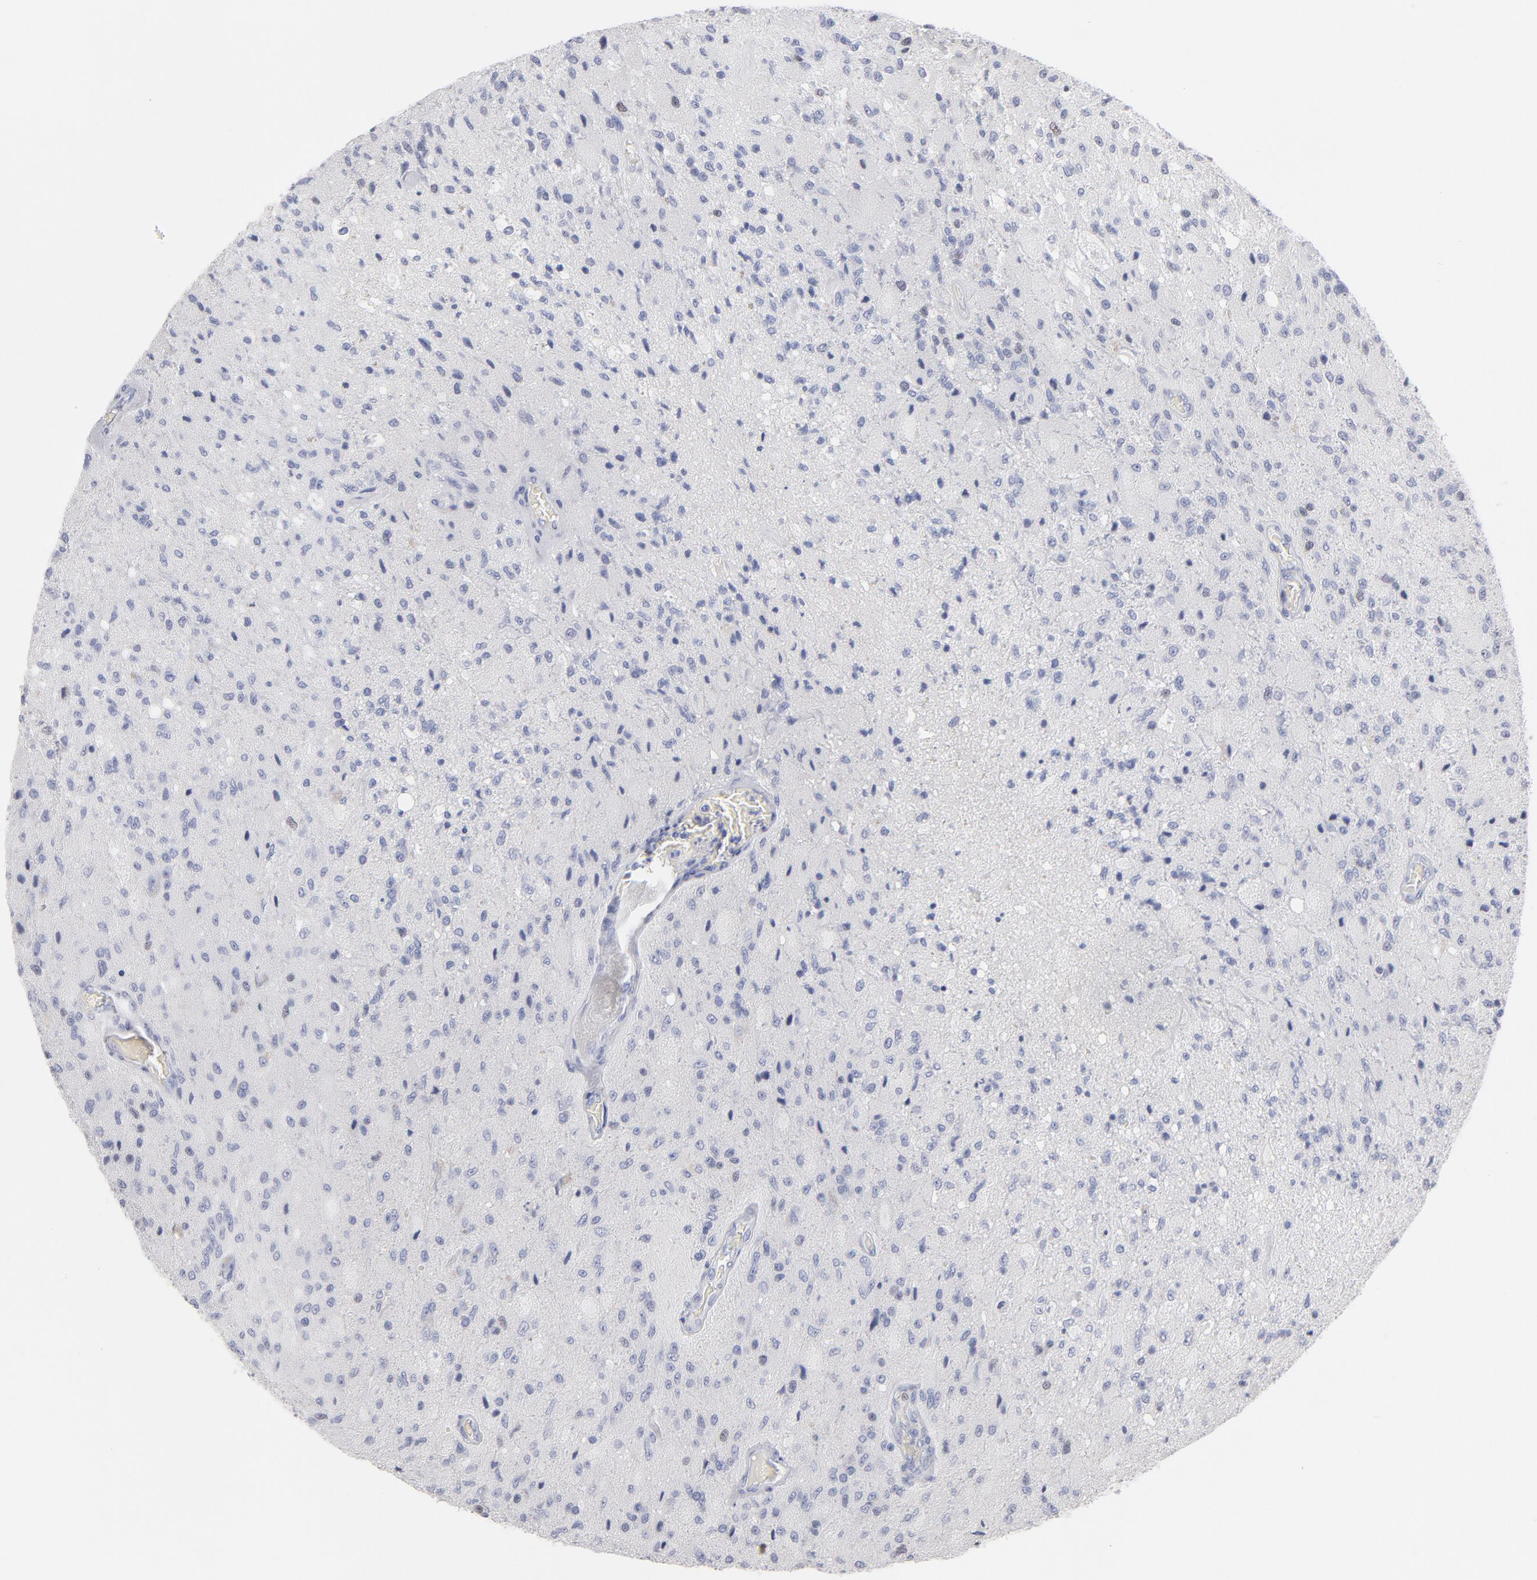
{"staining": {"intensity": "negative", "quantity": "none", "location": "none"}, "tissue": "glioma", "cell_type": "Tumor cells", "image_type": "cancer", "snomed": [{"axis": "morphology", "description": "Normal tissue, NOS"}, {"axis": "morphology", "description": "Glioma, malignant, High grade"}, {"axis": "topography", "description": "Cerebral cortex"}], "caption": "DAB (3,3'-diaminobenzidine) immunohistochemical staining of human malignant high-grade glioma demonstrates no significant staining in tumor cells.", "gene": "MCM7", "patient": {"sex": "male", "age": 77}}